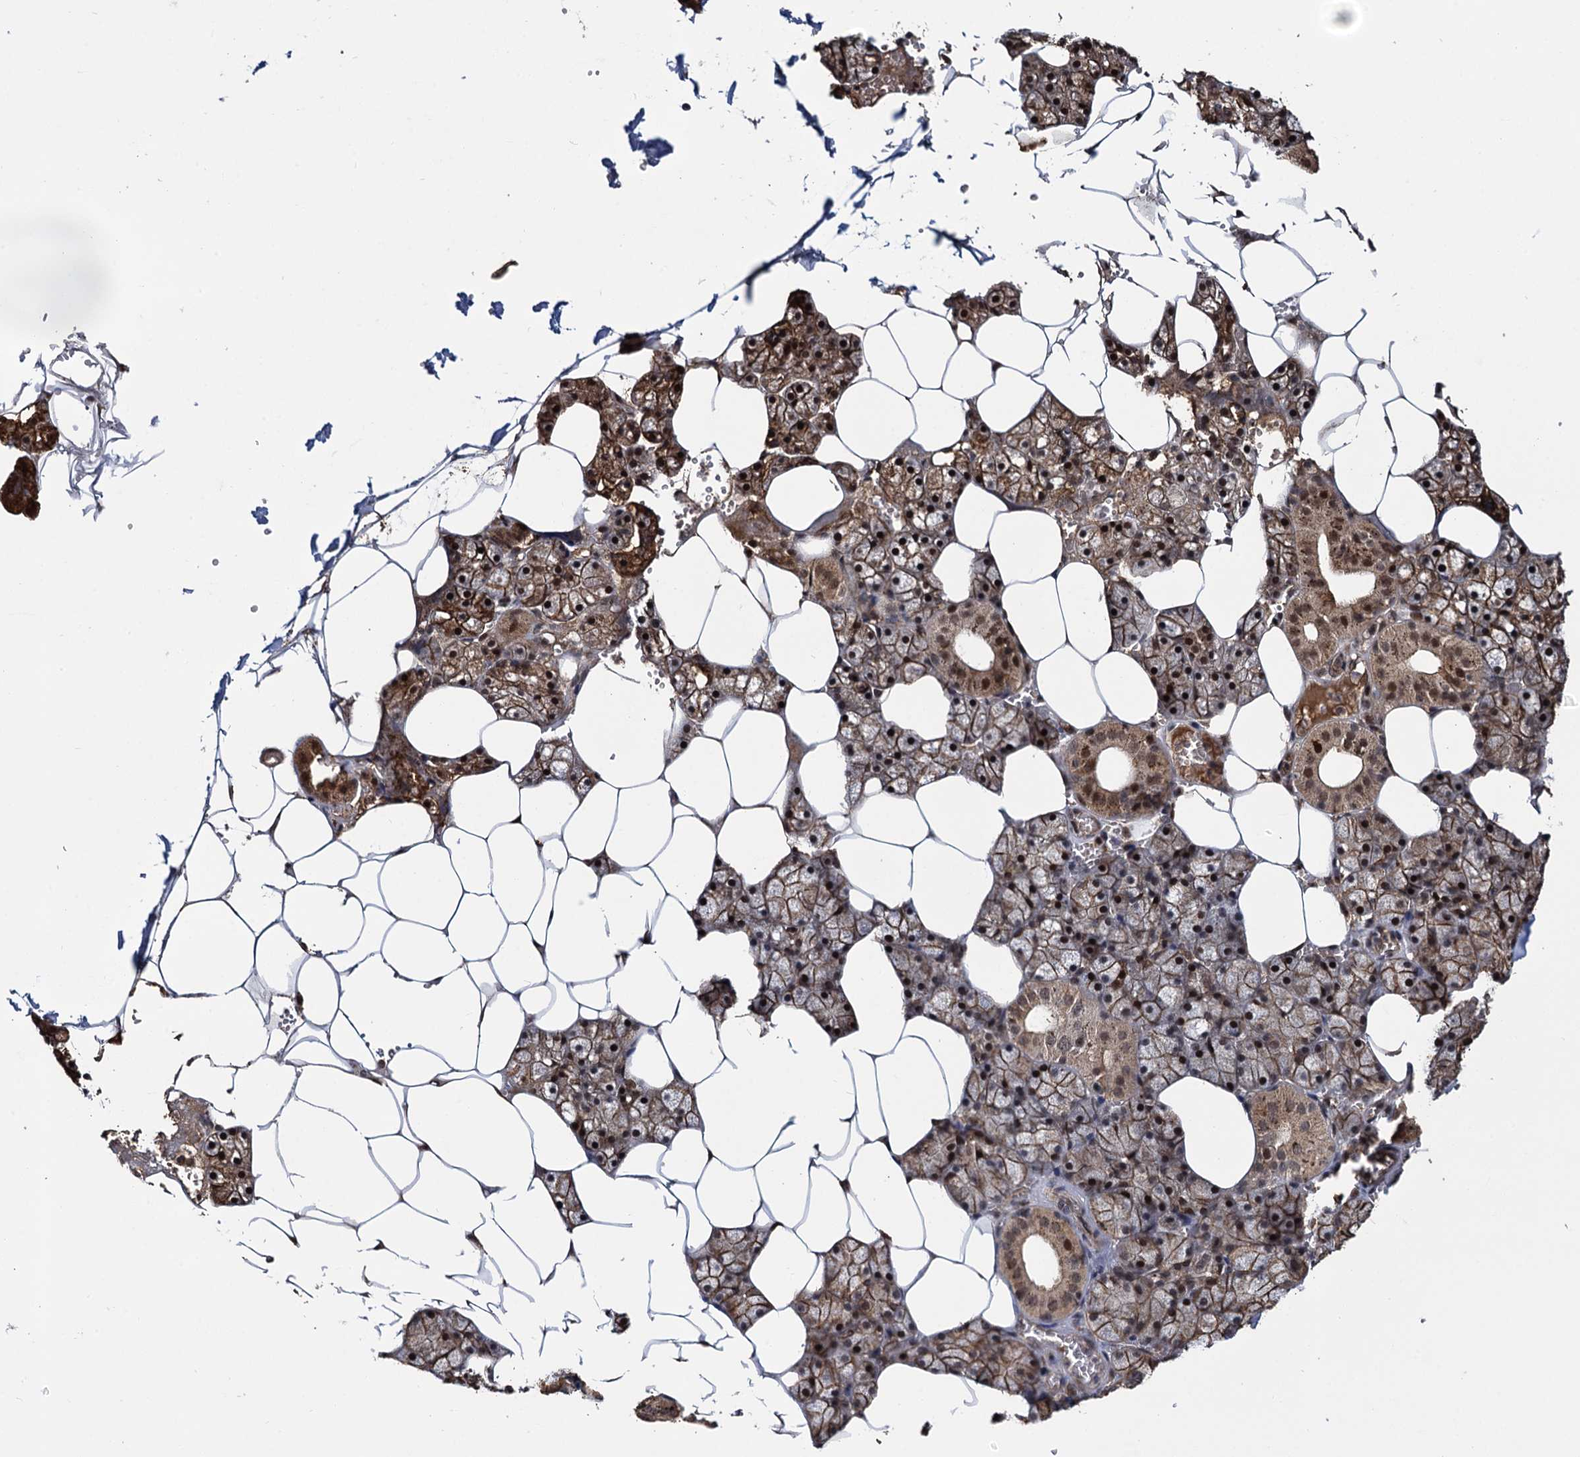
{"staining": {"intensity": "strong", "quantity": ">75%", "location": "cytoplasmic/membranous,nuclear"}, "tissue": "salivary gland", "cell_type": "Glandular cells", "image_type": "normal", "snomed": [{"axis": "morphology", "description": "Normal tissue, NOS"}, {"axis": "topography", "description": "Salivary gland"}], "caption": "Brown immunohistochemical staining in benign salivary gland shows strong cytoplasmic/membranous,nuclear positivity in about >75% of glandular cells. The staining was performed using DAB (3,3'-diaminobenzidine) to visualize the protein expression in brown, while the nuclei were stained in blue with hematoxylin (Magnification: 20x).", "gene": "CEP192", "patient": {"sex": "male", "age": 62}}